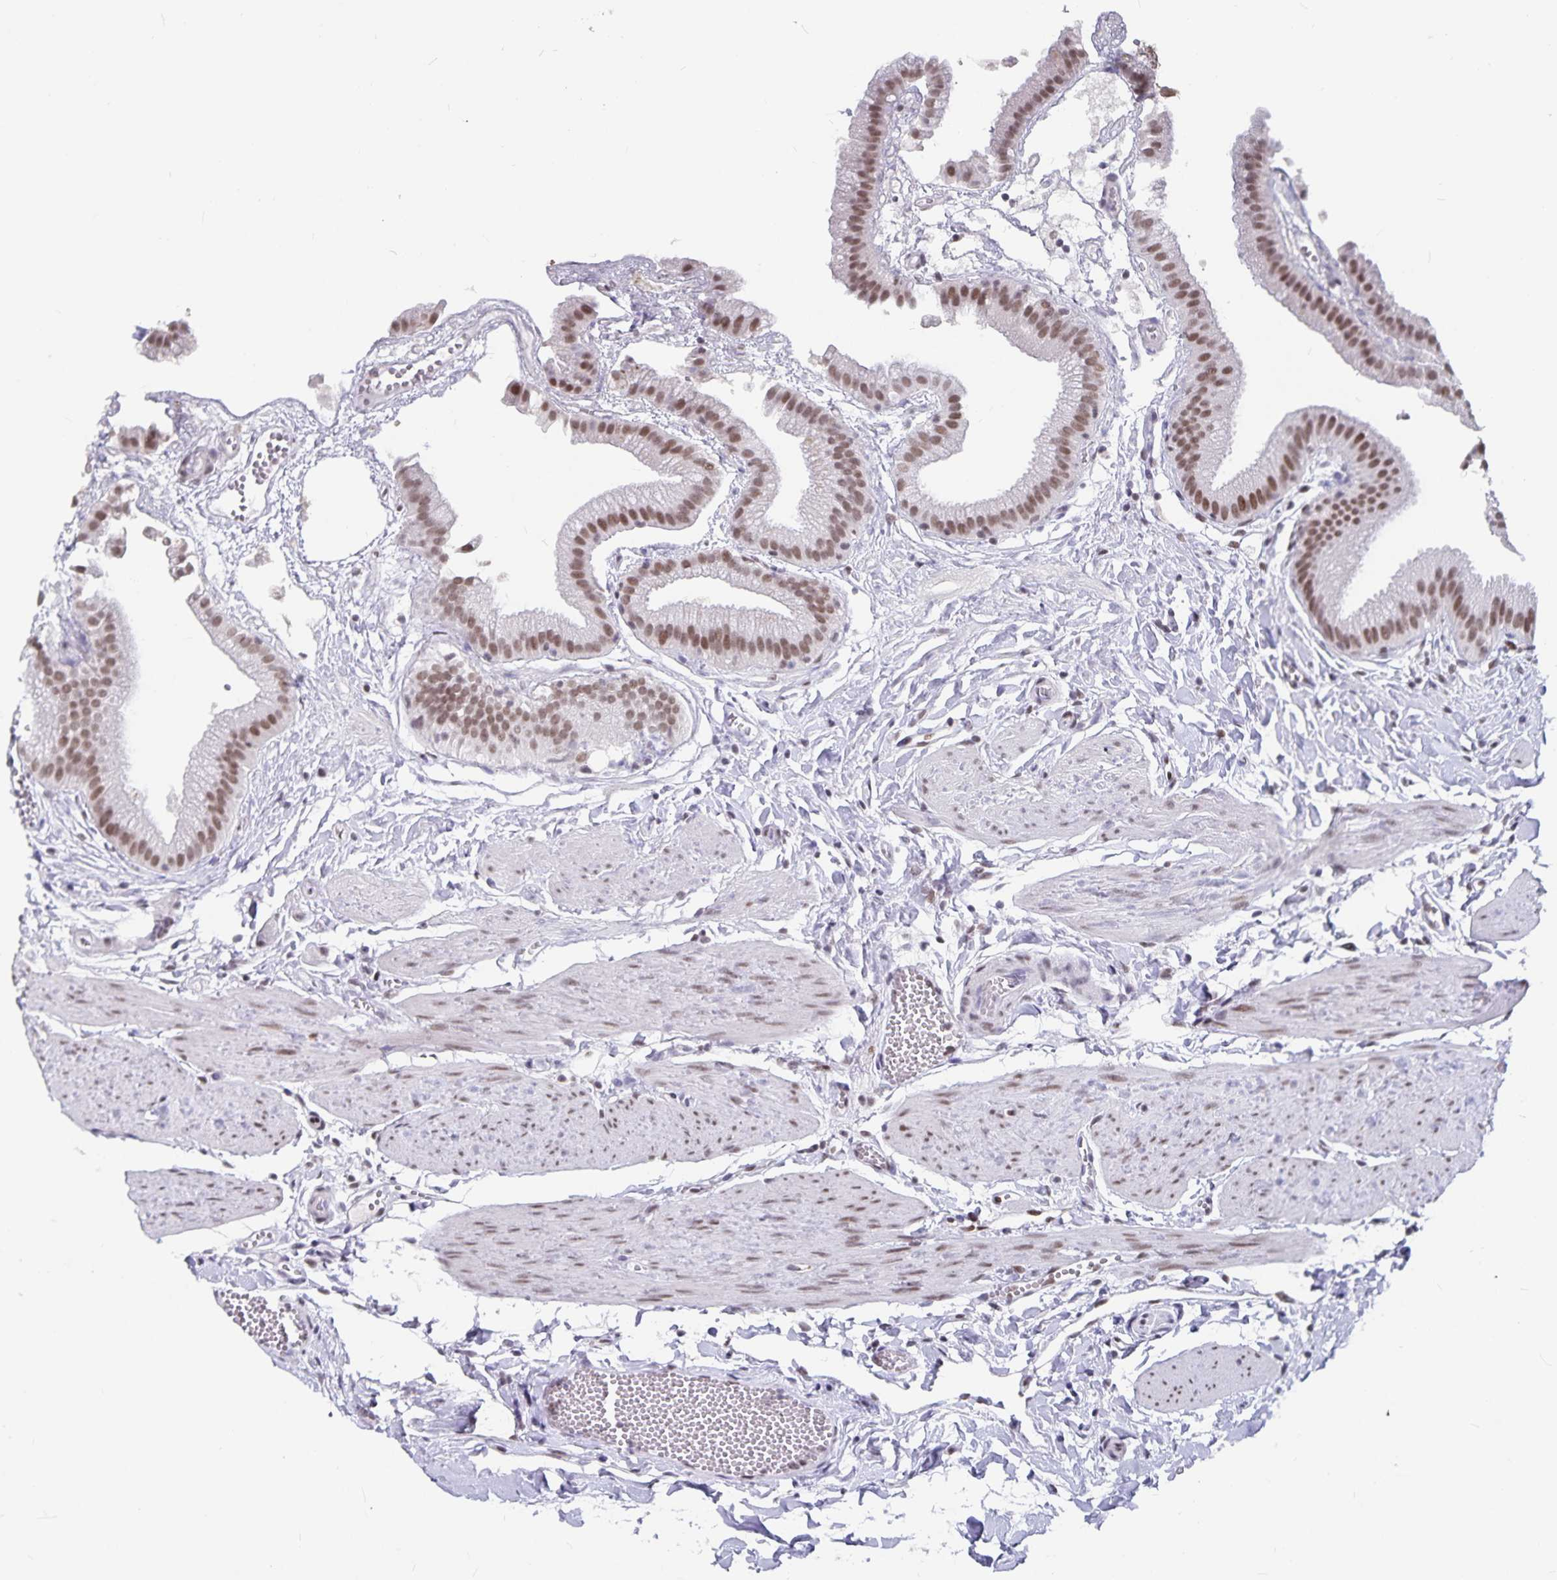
{"staining": {"intensity": "moderate", "quantity": ">75%", "location": "nuclear"}, "tissue": "gallbladder", "cell_type": "Glandular cells", "image_type": "normal", "snomed": [{"axis": "morphology", "description": "Normal tissue, NOS"}, {"axis": "topography", "description": "Gallbladder"}], "caption": "A brown stain labels moderate nuclear staining of a protein in glandular cells of normal gallbladder. The staining is performed using DAB (3,3'-diaminobenzidine) brown chromogen to label protein expression. The nuclei are counter-stained blue using hematoxylin.", "gene": "PBX2", "patient": {"sex": "female", "age": 63}}